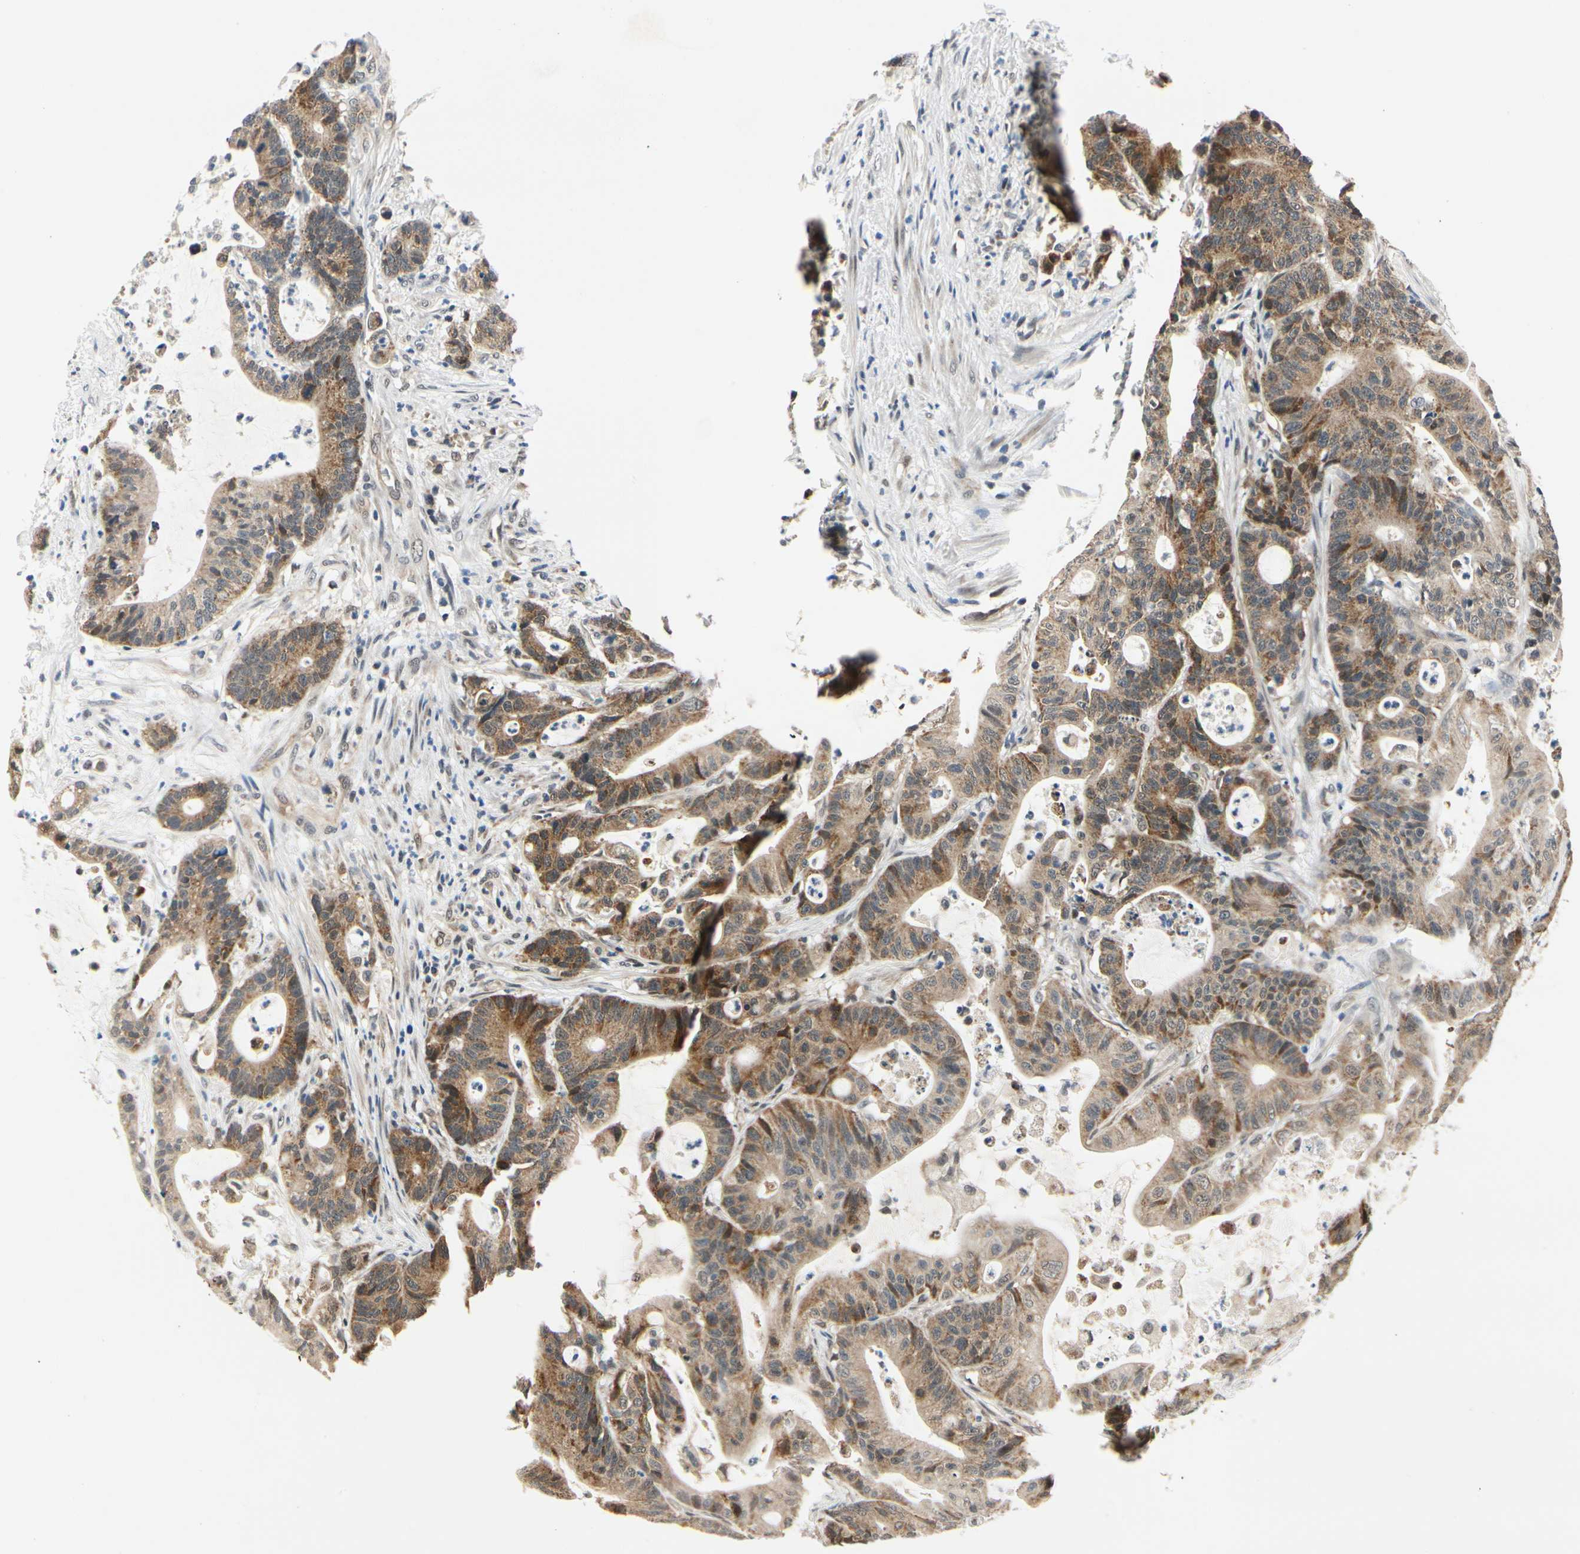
{"staining": {"intensity": "moderate", "quantity": ">75%", "location": "cytoplasmic/membranous"}, "tissue": "colorectal cancer", "cell_type": "Tumor cells", "image_type": "cancer", "snomed": [{"axis": "morphology", "description": "Adenocarcinoma, NOS"}, {"axis": "topography", "description": "Colon"}], "caption": "Immunohistochemical staining of human colorectal cancer shows medium levels of moderate cytoplasmic/membranous staining in about >75% of tumor cells.", "gene": "PDK2", "patient": {"sex": "female", "age": 84}}